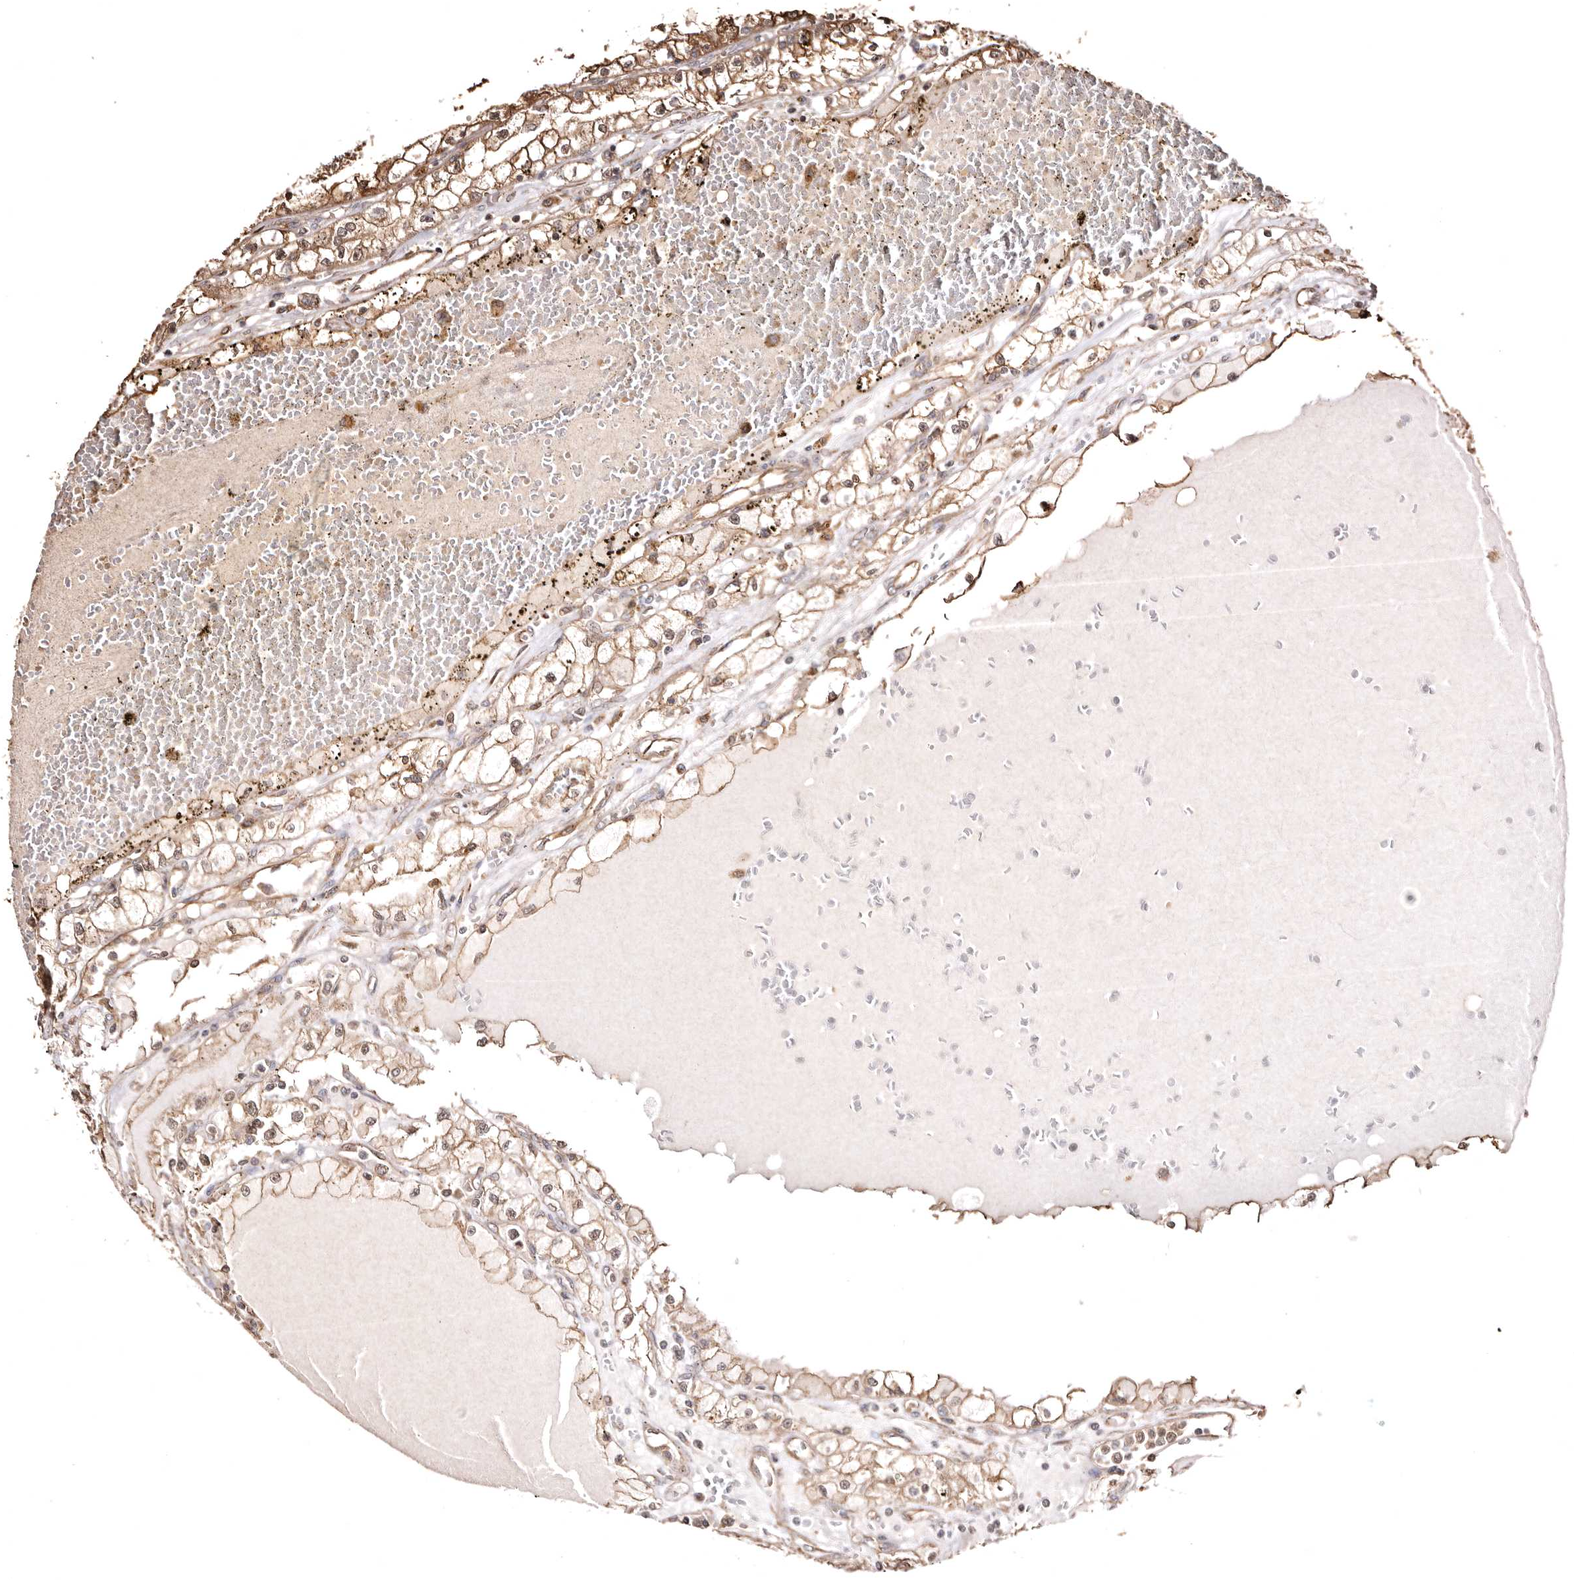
{"staining": {"intensity": "moderate", "quantity": ">75%", "location": "cytoplasmic/membranous"}, "tissue": "renal cancer", "cell_type": "Tumor cells", "image_type": "cancer", "snomed": [{"axis": "morphology", "description": "Adenocarcinoma, NOS"}, {"axis": "topography", "description": "Kidney"}], "caption": "Renal cancer (adenocarcinoma) stained with DAB immunohistochemistry reveals medium levels of moderate cytoplasmic/membranous positivity in about >75% of tumor cells. The protein is shown in brown color, while the nuclei are stained blue.", "gene": "MACC1", "patient": {"sex": "male", "age": 56}}